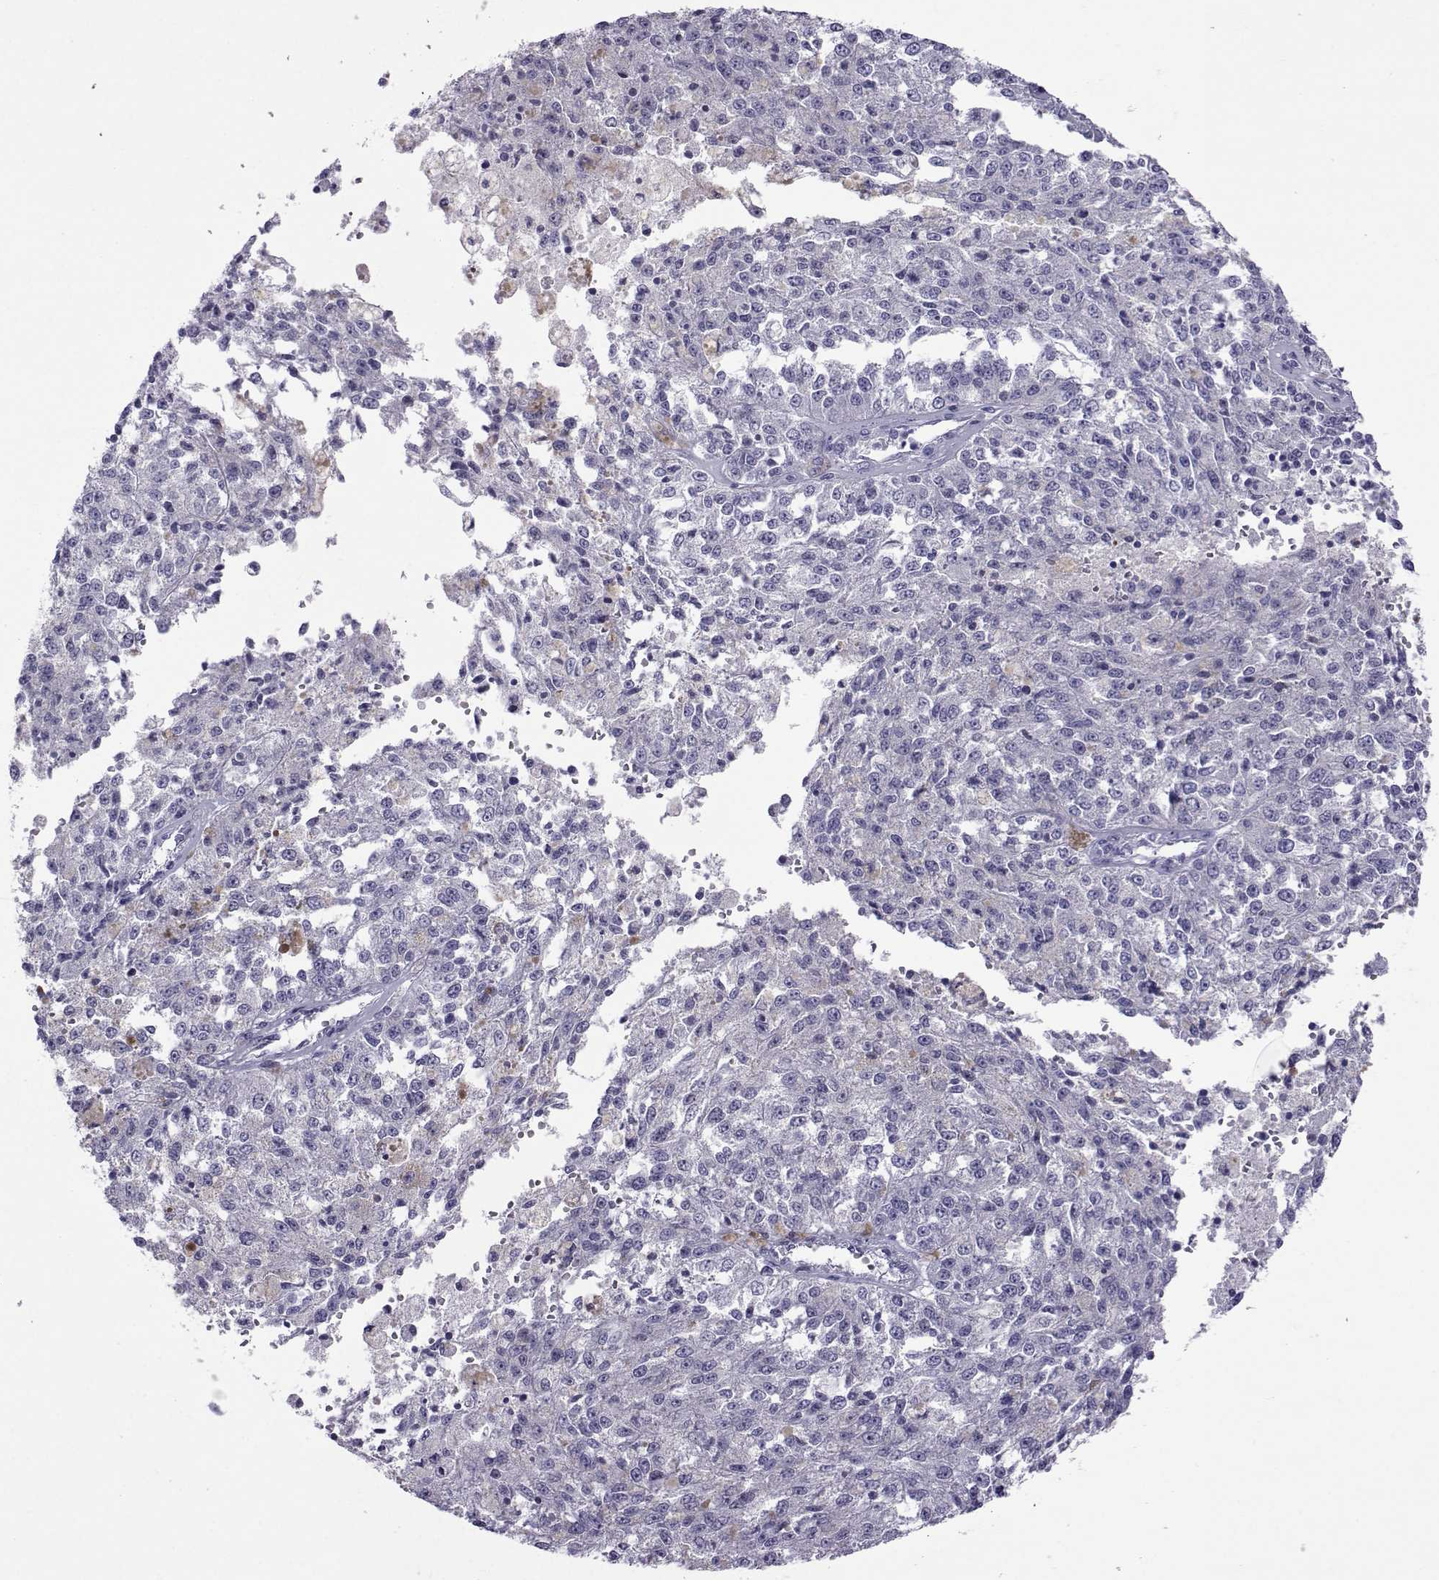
{"staining": {"intensity": "negative", "quantity": "none", "location": "none"}, "tissue": "melanoma", "cell_type": "Tumor cells", "image_type": "cancer", "snomed": [{"axis": "morphology", "description": "Malignant melanoma, Metastatic site"}, {"axis": "topography", "description": "Lymph node"}], "caption": "Tumor cells are negative for protein expression in human malignant melanoma (metastatic site).", "gene": "COL22A1", "patient": {"sex": "female", "age": 64}}